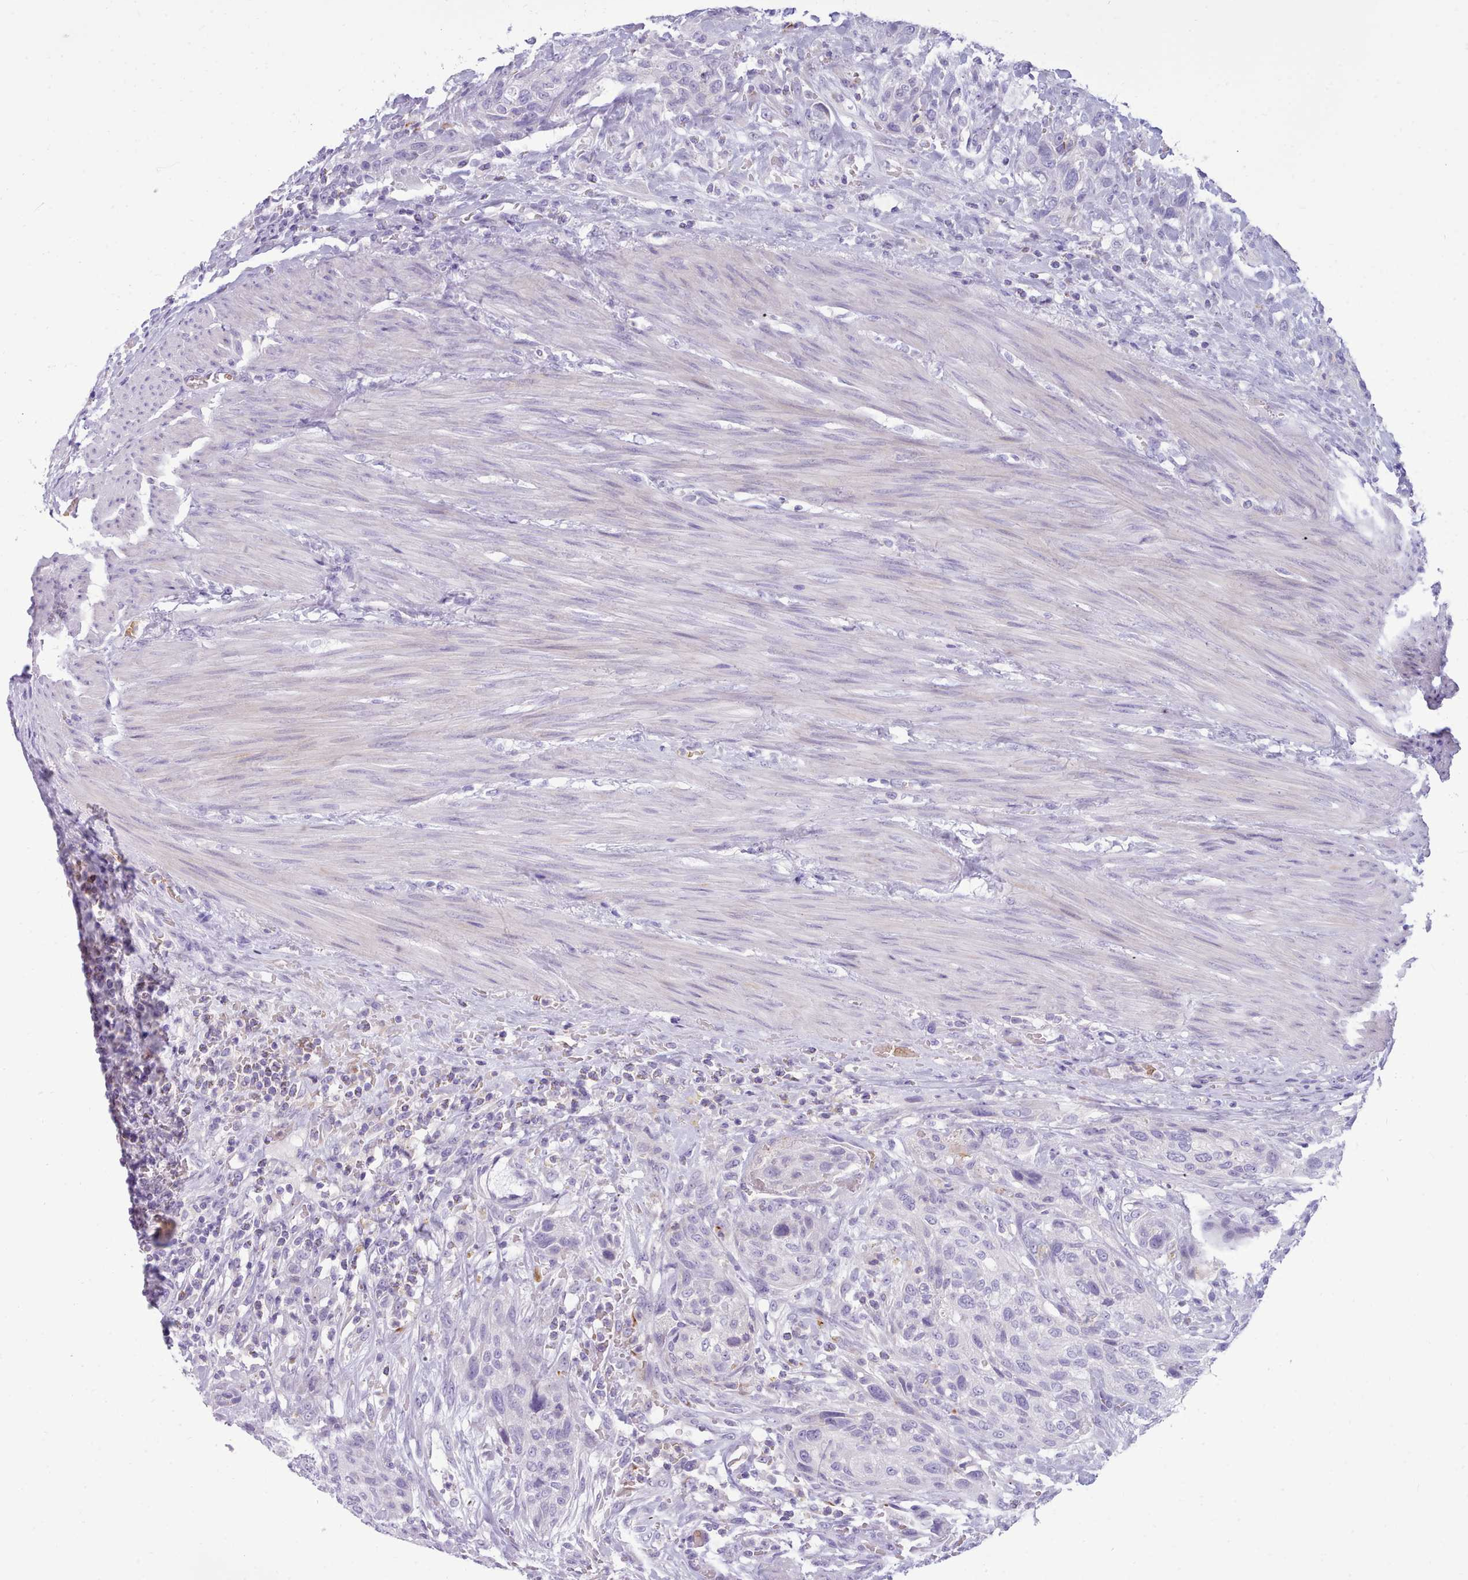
{"staining": {"intensity": "negative", "quantity": "none", "location": "none"}, "tissue": "urothelial cancer", "cell_type": "Tumor cells", "image_type": "cancer", "snomed": [{"axis": "morphology", "description": "Urothelial carcinoma, High grade"}, {"axis": "topography", "description": "Urinary bladder"}], "caption": "DAB immunohistochemical staining of urothelial cancer displays no significant positivity in tumor cells. (Stains: DAB IHC with hematoxylin counter stain, Microscopy: brightfield microscopy at high magnification).", "gene": "NKX1-2", "patient": {"sex": "male", "age": 35}}